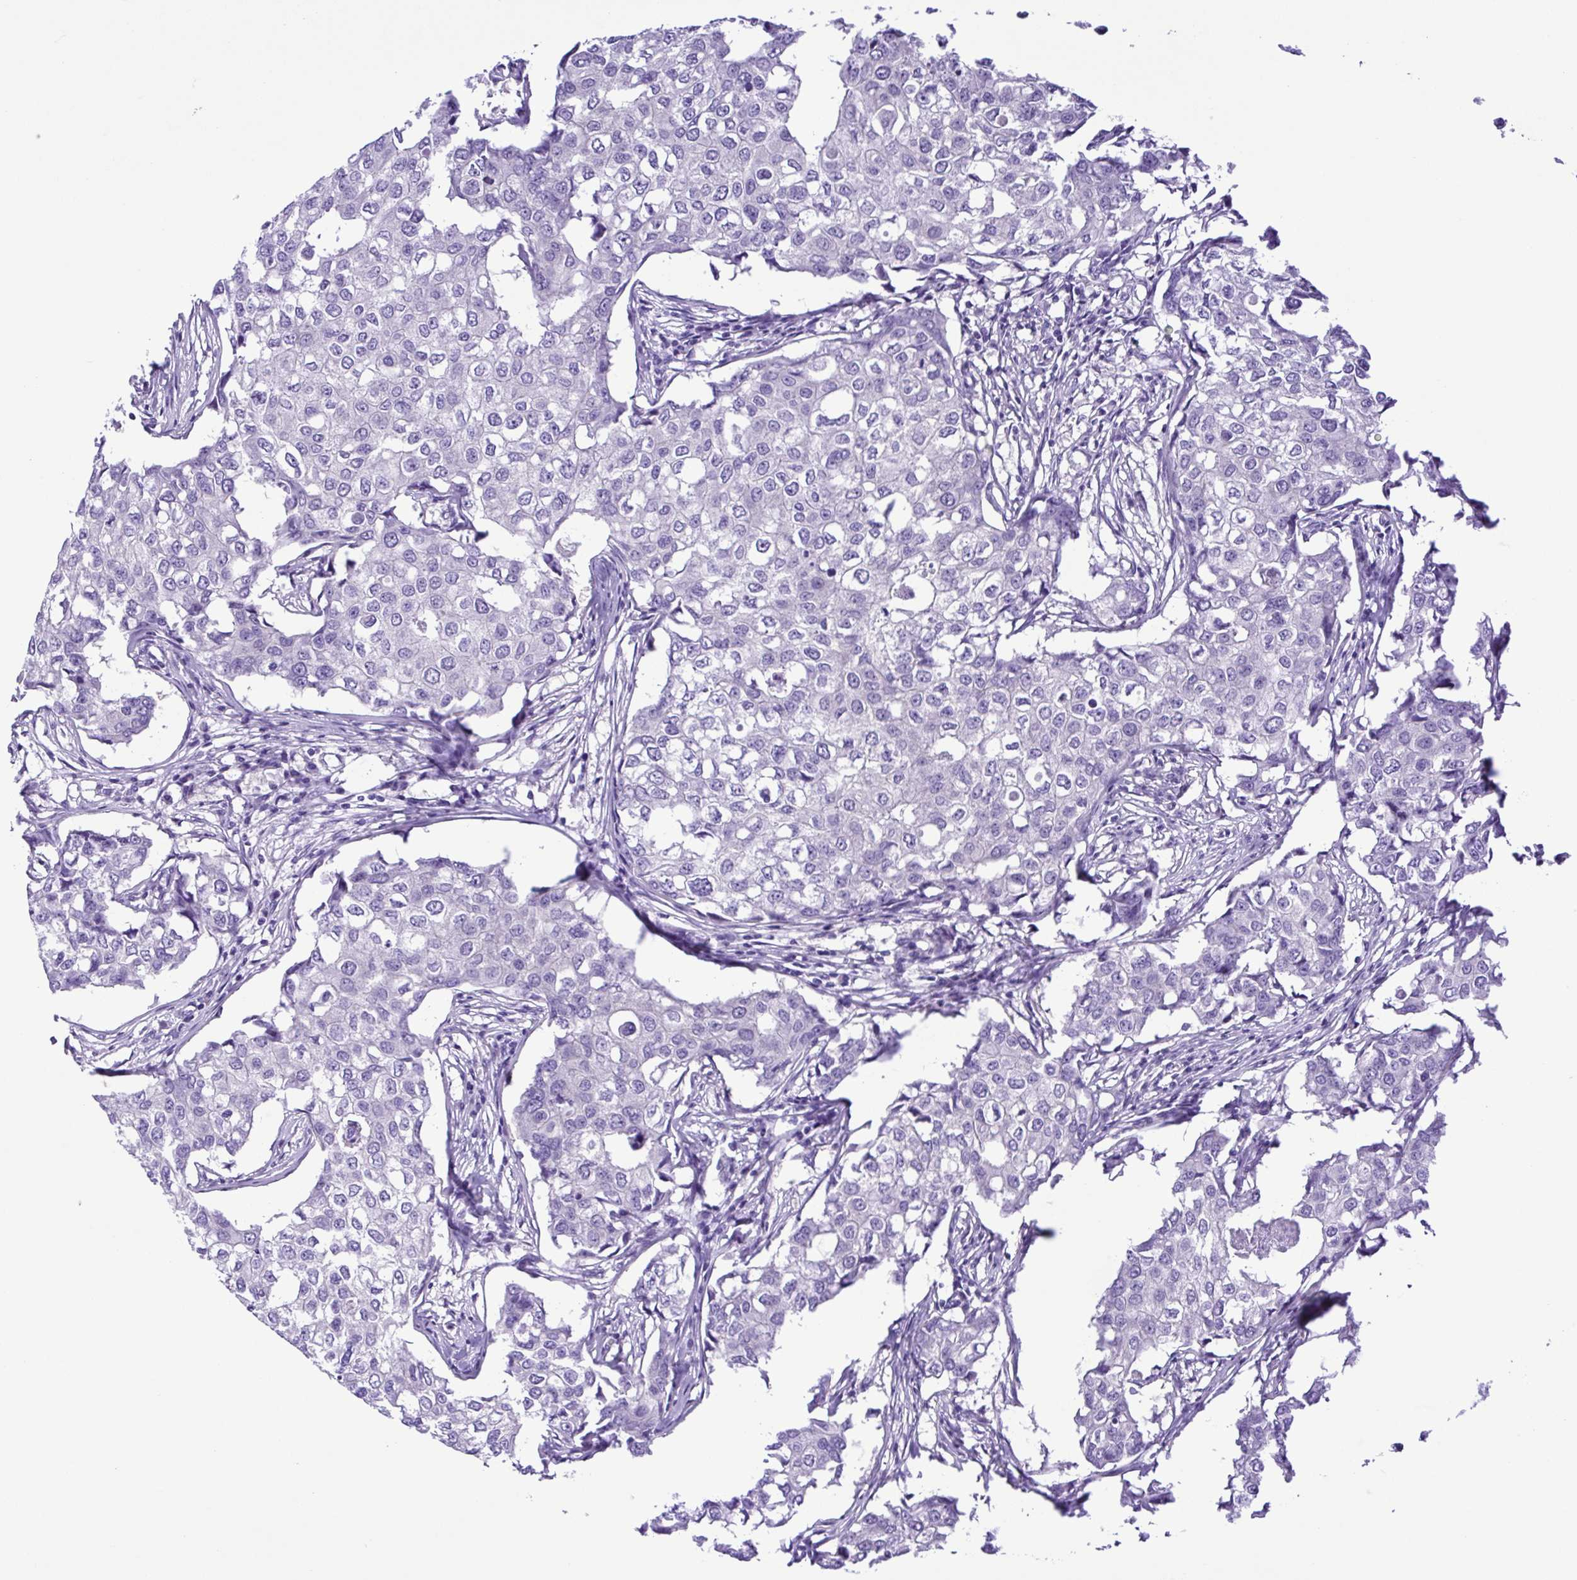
{"staining": {"intensity": "negative", "quantity": "none", "location": "none"}, "tissue": "breast cancer", "cell_type": "Tumor cells", "image_type": "cancer", "snomed": [{"axis": "morphology", "description": "Duct carcinoma"}, {"axis": "topography", "description": "Breast"}], "caption": "Immunohistochemistry histopathology image of neoplastic tissue: human breast cancer stained with DAB shows no significant protein staining in tumor cells.", "gene": "SYT1", "patient": {"sex": "female", "age": 27}}